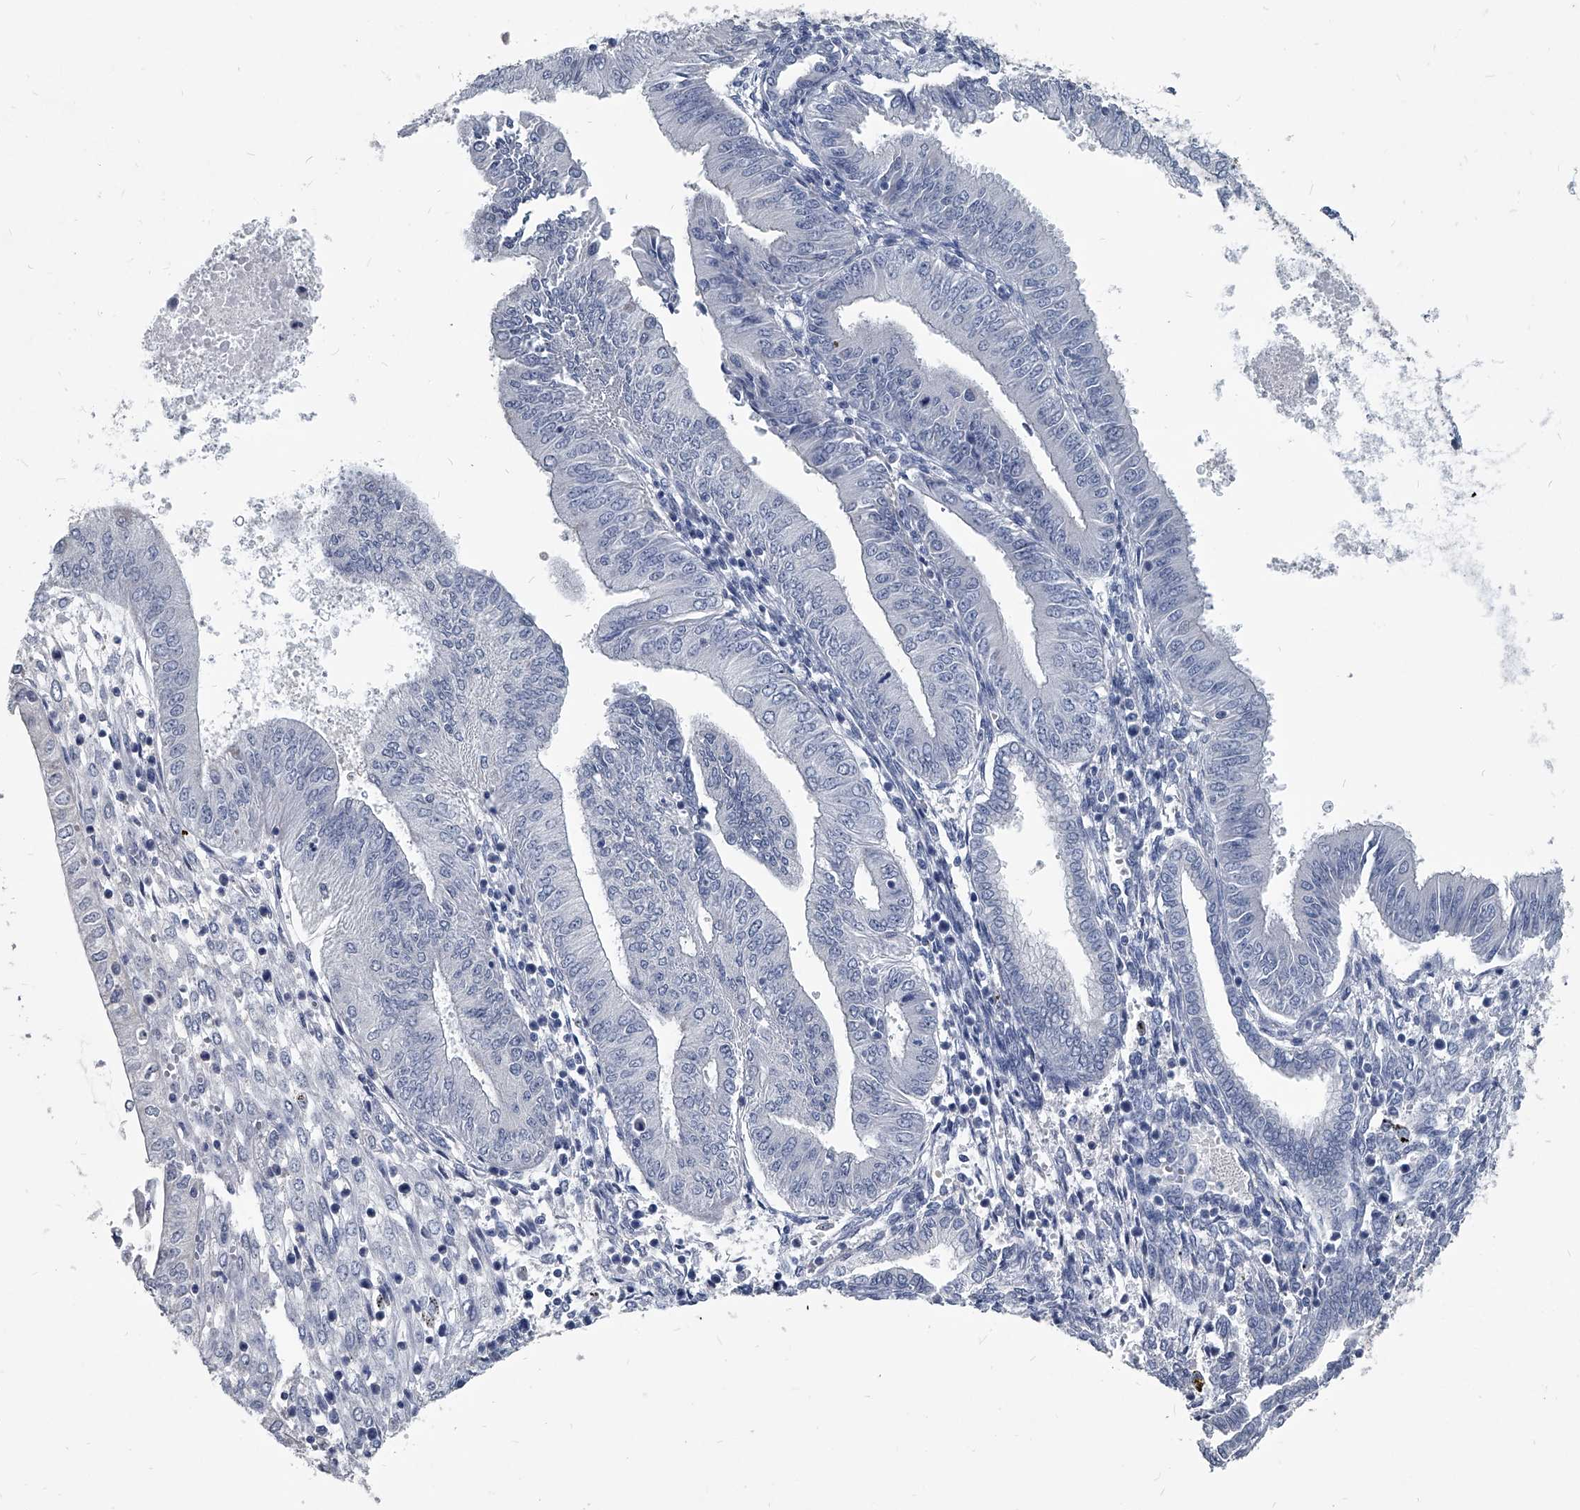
{"staining": {"intensity": "negative", "quantity": "none", "location": "none"}, "tissue": "endometrial cancer", "cell_type": "Tumor cells", "image_type": "cancer", "snomed": [{"axis": "morphology", "description": "Adenocarcinoma, NOS"}, {"axis": "topography", "description": "Endometrium"}], "caption": "IHC micrograph of human adenocarcinoma (endometrial) stained for a protein (brown), which reveals no staining in tumor cells. (DAB immunohistochemistry, high magnification).", "gene": "BCAS1", "patient": {"sex": "female", "age": 53}}